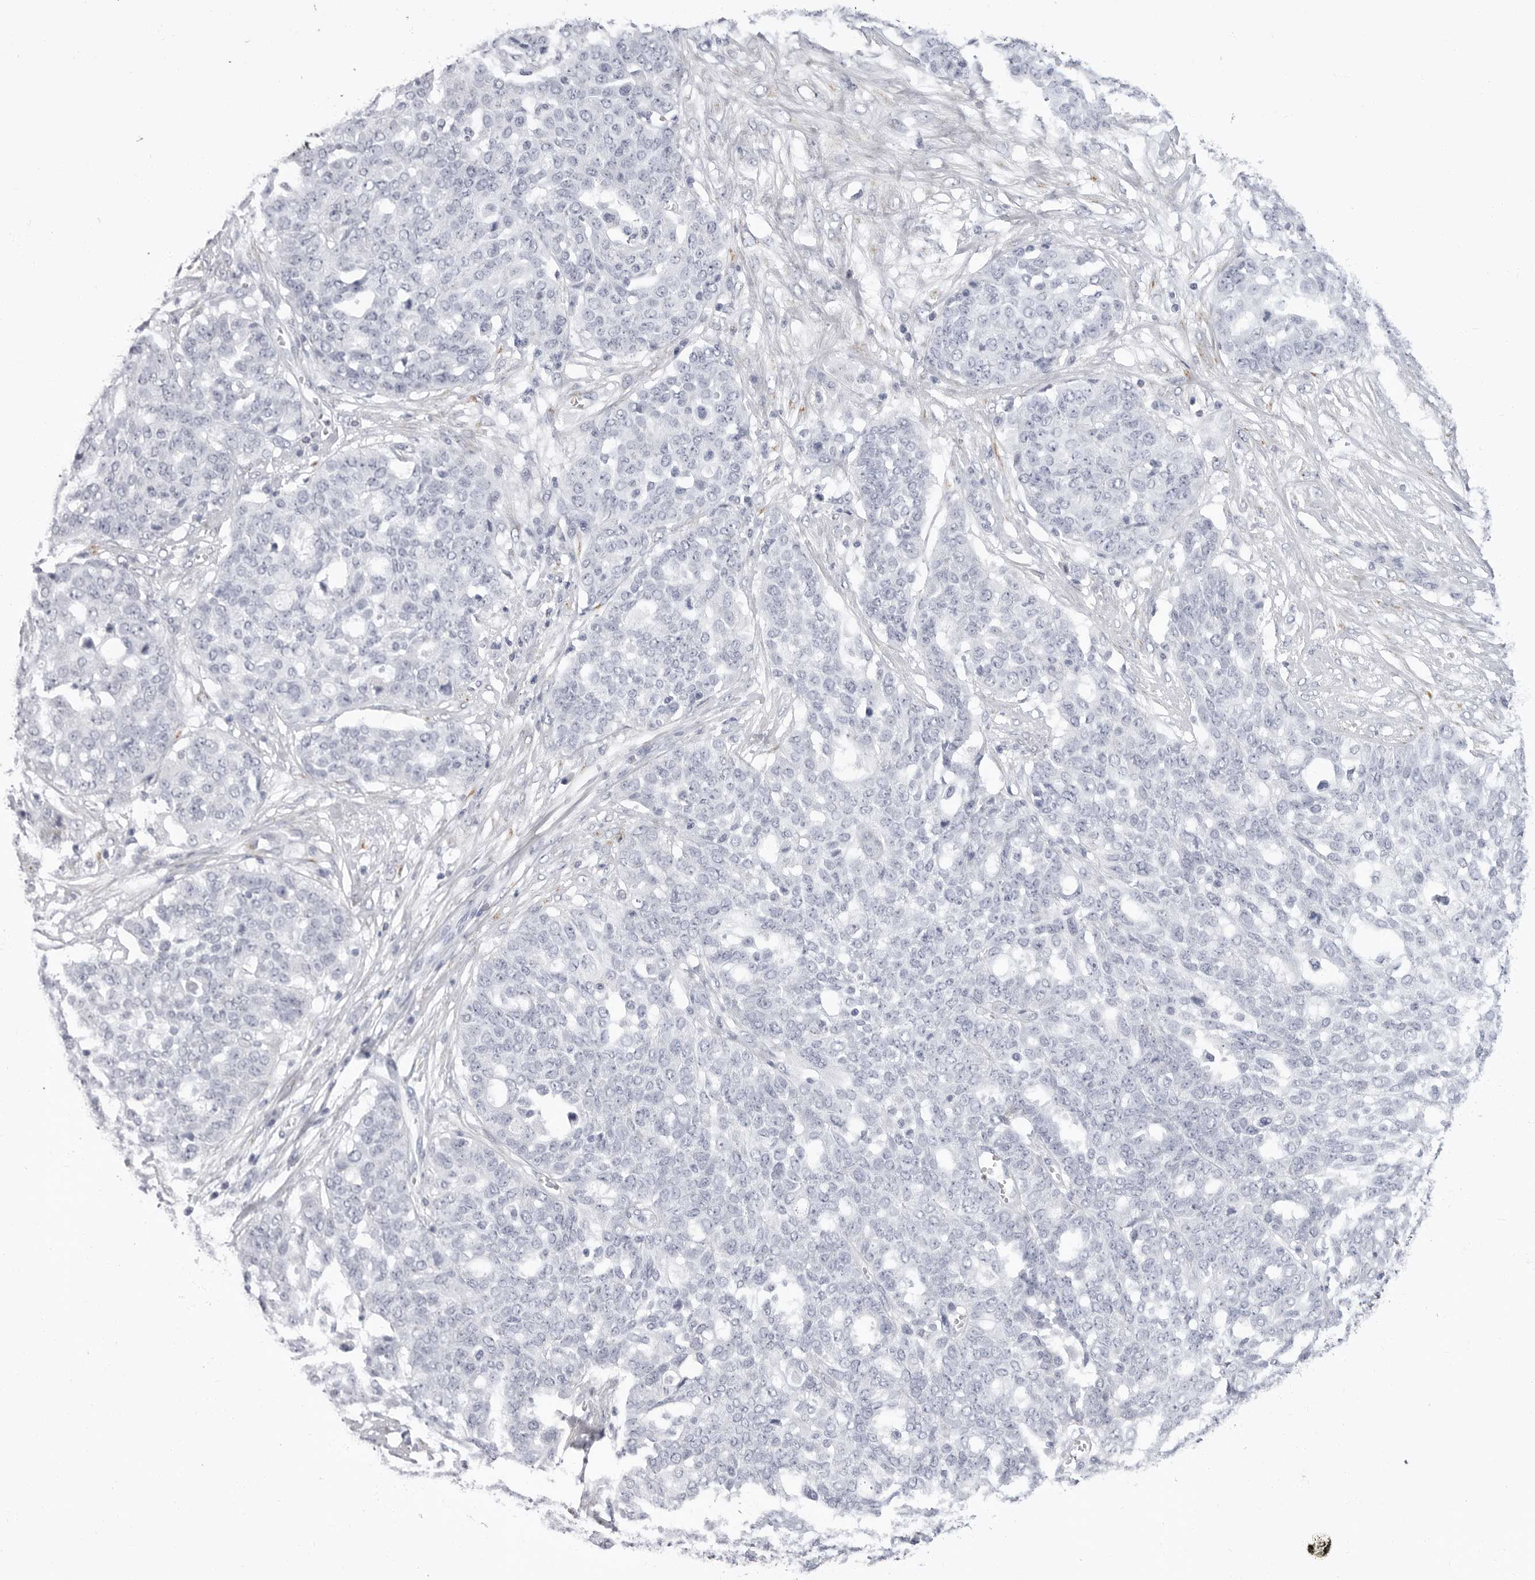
{"staining": {"intensity": "negative", "quantity": "none", "location": "none"}, "tissue": "ovarian cancer", "cell_type": "Tumor cells", "image_type": "cancer", "snomed": [{"axis": "morphology", "description": "Cystadenocarcinoma, serous, NOS"}, {"axis": "topography", "description": "Soft tissue"}, {"axis": "topography", "description": "Ovary"}], "caption": "A high-resolution image shows IHC staining of ovarian cancer (serous cystadenocarcinoma), which displays no significant expression in tumor cells.", "gene": "ERICH3", "patient": {"sex": "female", "age": 57}}